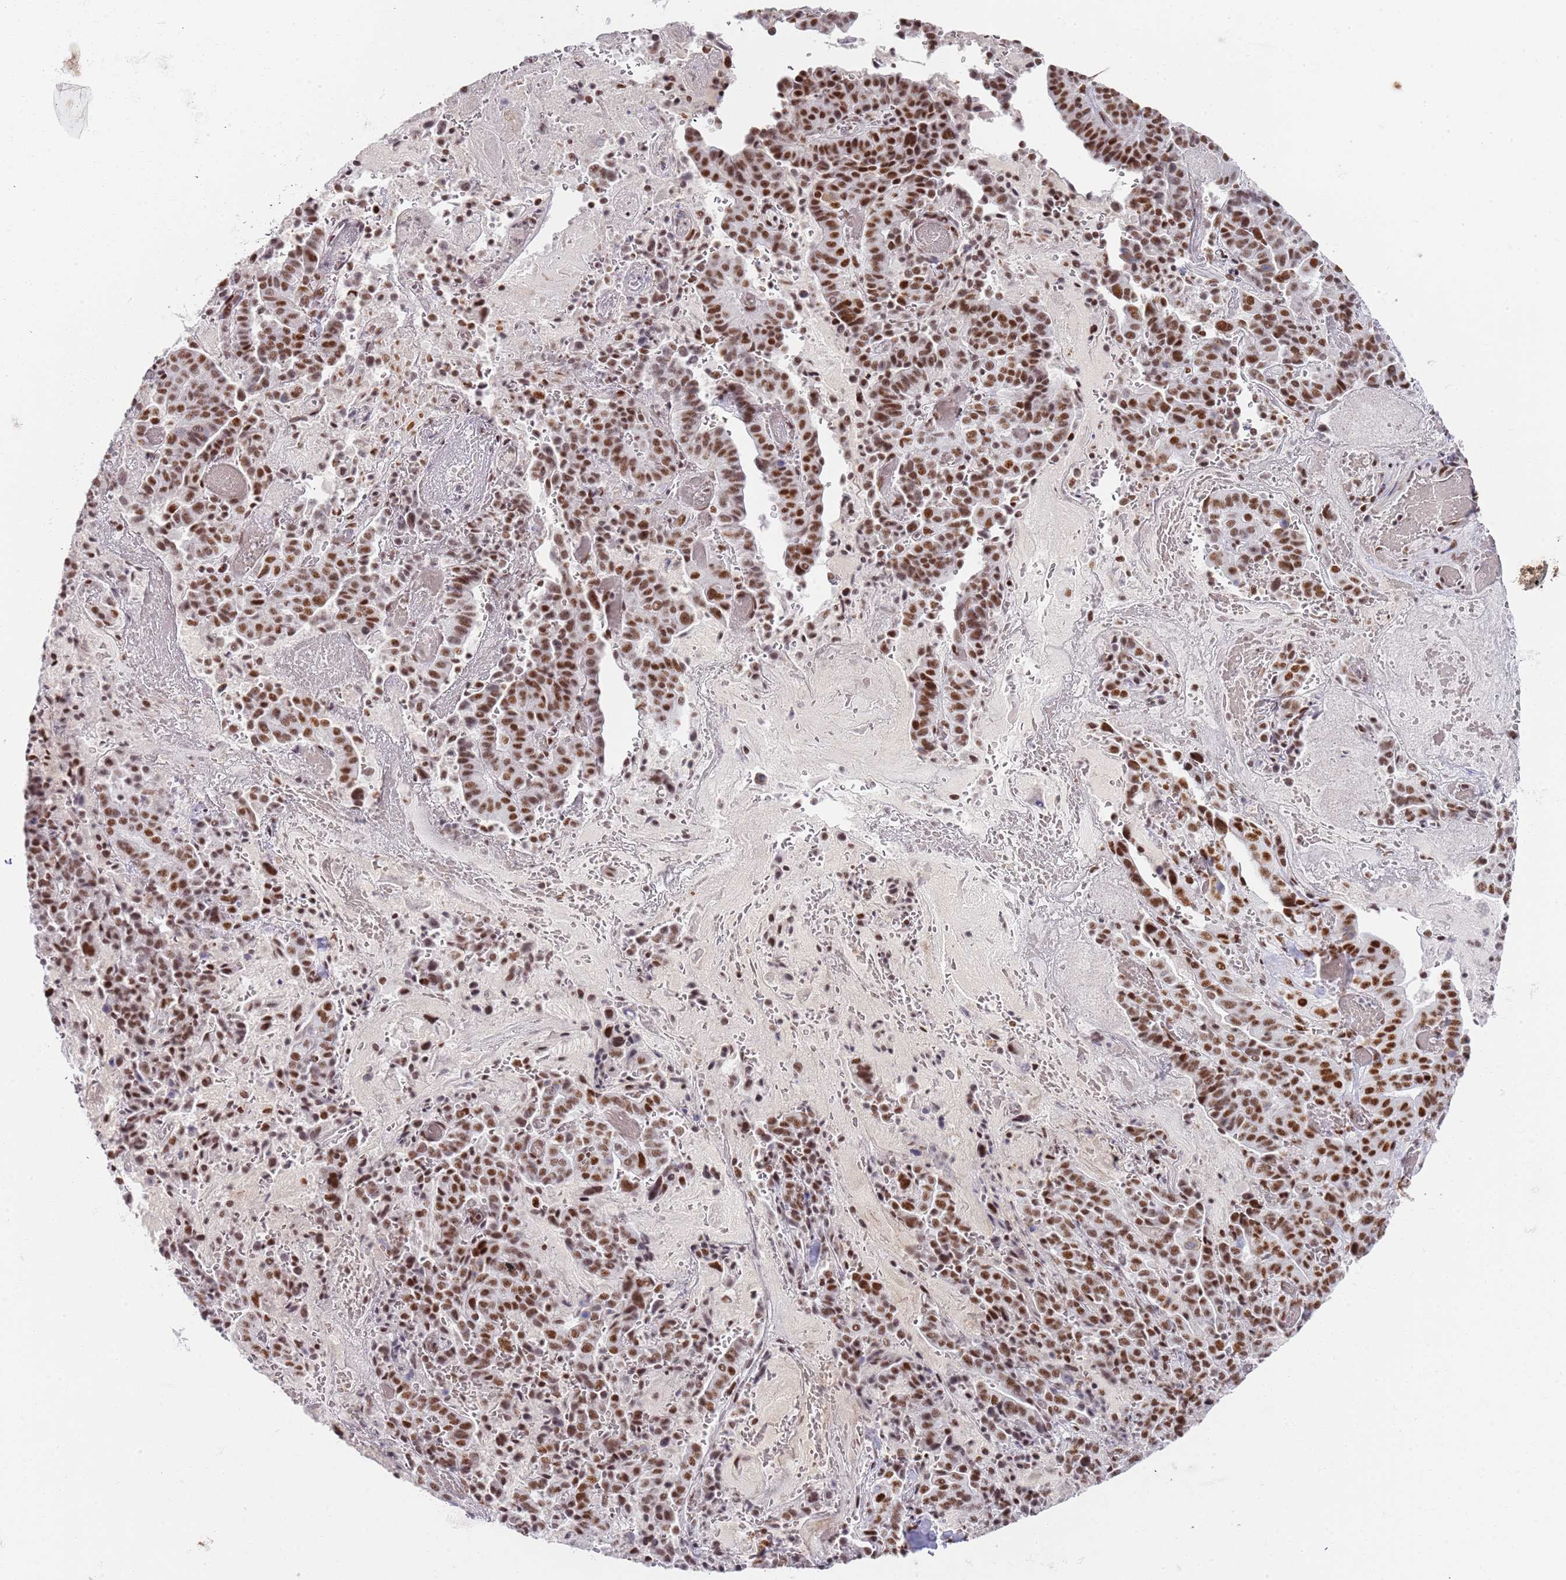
{"staining": {"intensity": "strong", "quantity": ">75%", "location": "nuclear"}, "tissue": "stomach cancer", "cell_type": "Tumor cells", "image_type": "cancer", "snomed": [{"axis": "morphology", "description": "Adenocarcinoma, NOS"}, {"axis": "topography", "description": "Stomach"}], "caption": "This image shows immunohistochemistry (IHC) staining of adenocarcinoma (stomach), with high strong nuclear expression in approximately >75% of tumor cells.", "gene": "AKAP8L", "patient": {"sex": "male", "age": 48}}